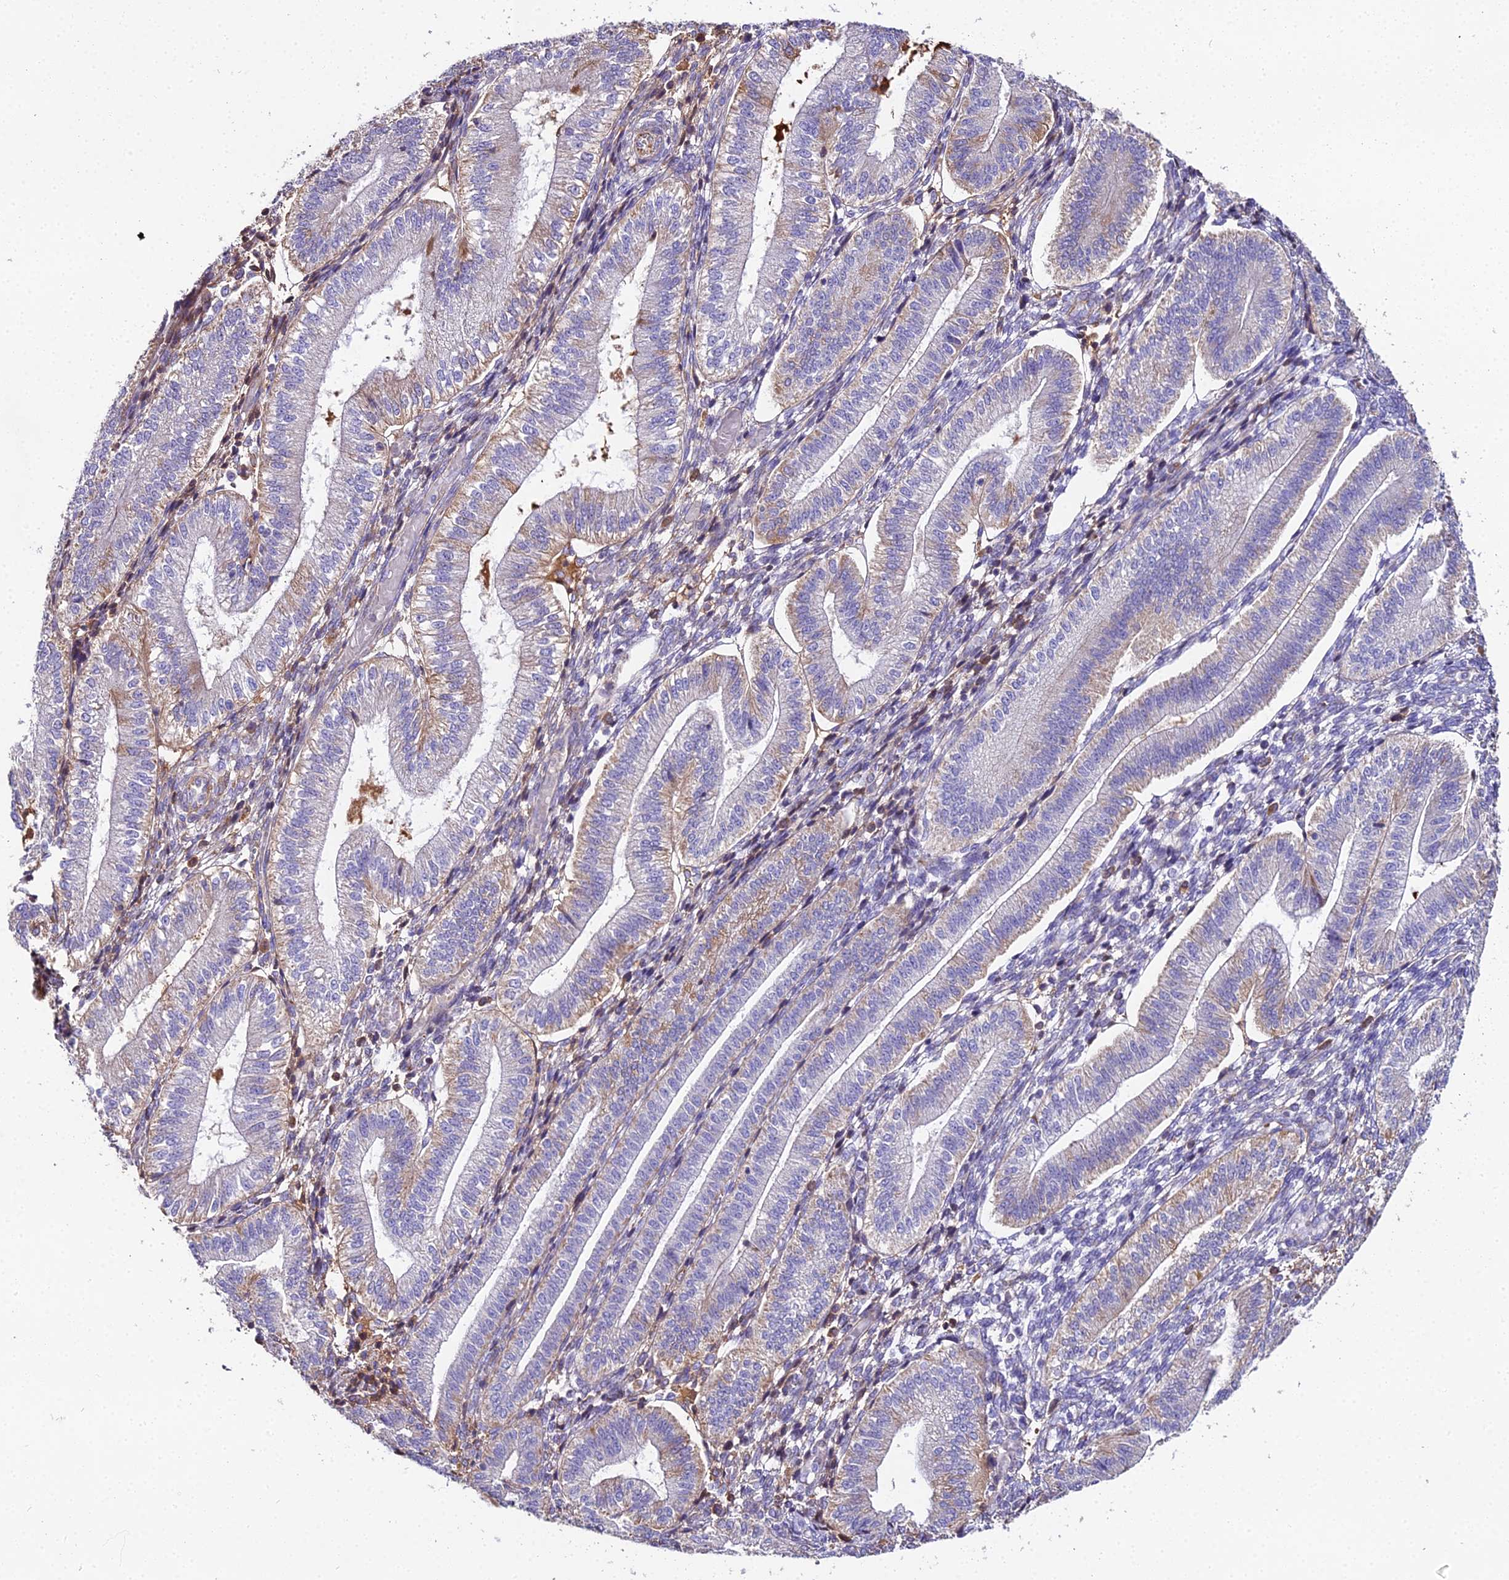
{"staining": {"intensity": "moderate", "quantity": "<25%", "location": "cytoplasmic/membranous"}, "tissue": "endometrium", "cell_type": "Cells in endometrial stroma", "image_type": "normal", "snomed": [{"axis": "morphology", "description": "Normal tissue, NOS"}, {"axis": "topography", "description": "Endometrium"}], "caption": "High-magnification brightfield microscopy of unremarkable endometrium stained with DAB (3,3'-diaminobenzidine) (brown) and counterstained with hematoxylin (blue). cells in endometrial stroma exhibit moderate cytoplasmic/membranous positivity is present in approximately<25% of cells. (DAB (3,3'-diaminobenzidine) IHC, brown staining for protein, blue staining for nuclei).", "gene": "BEX4", "patient": {"sex": "female", "age": 34}}